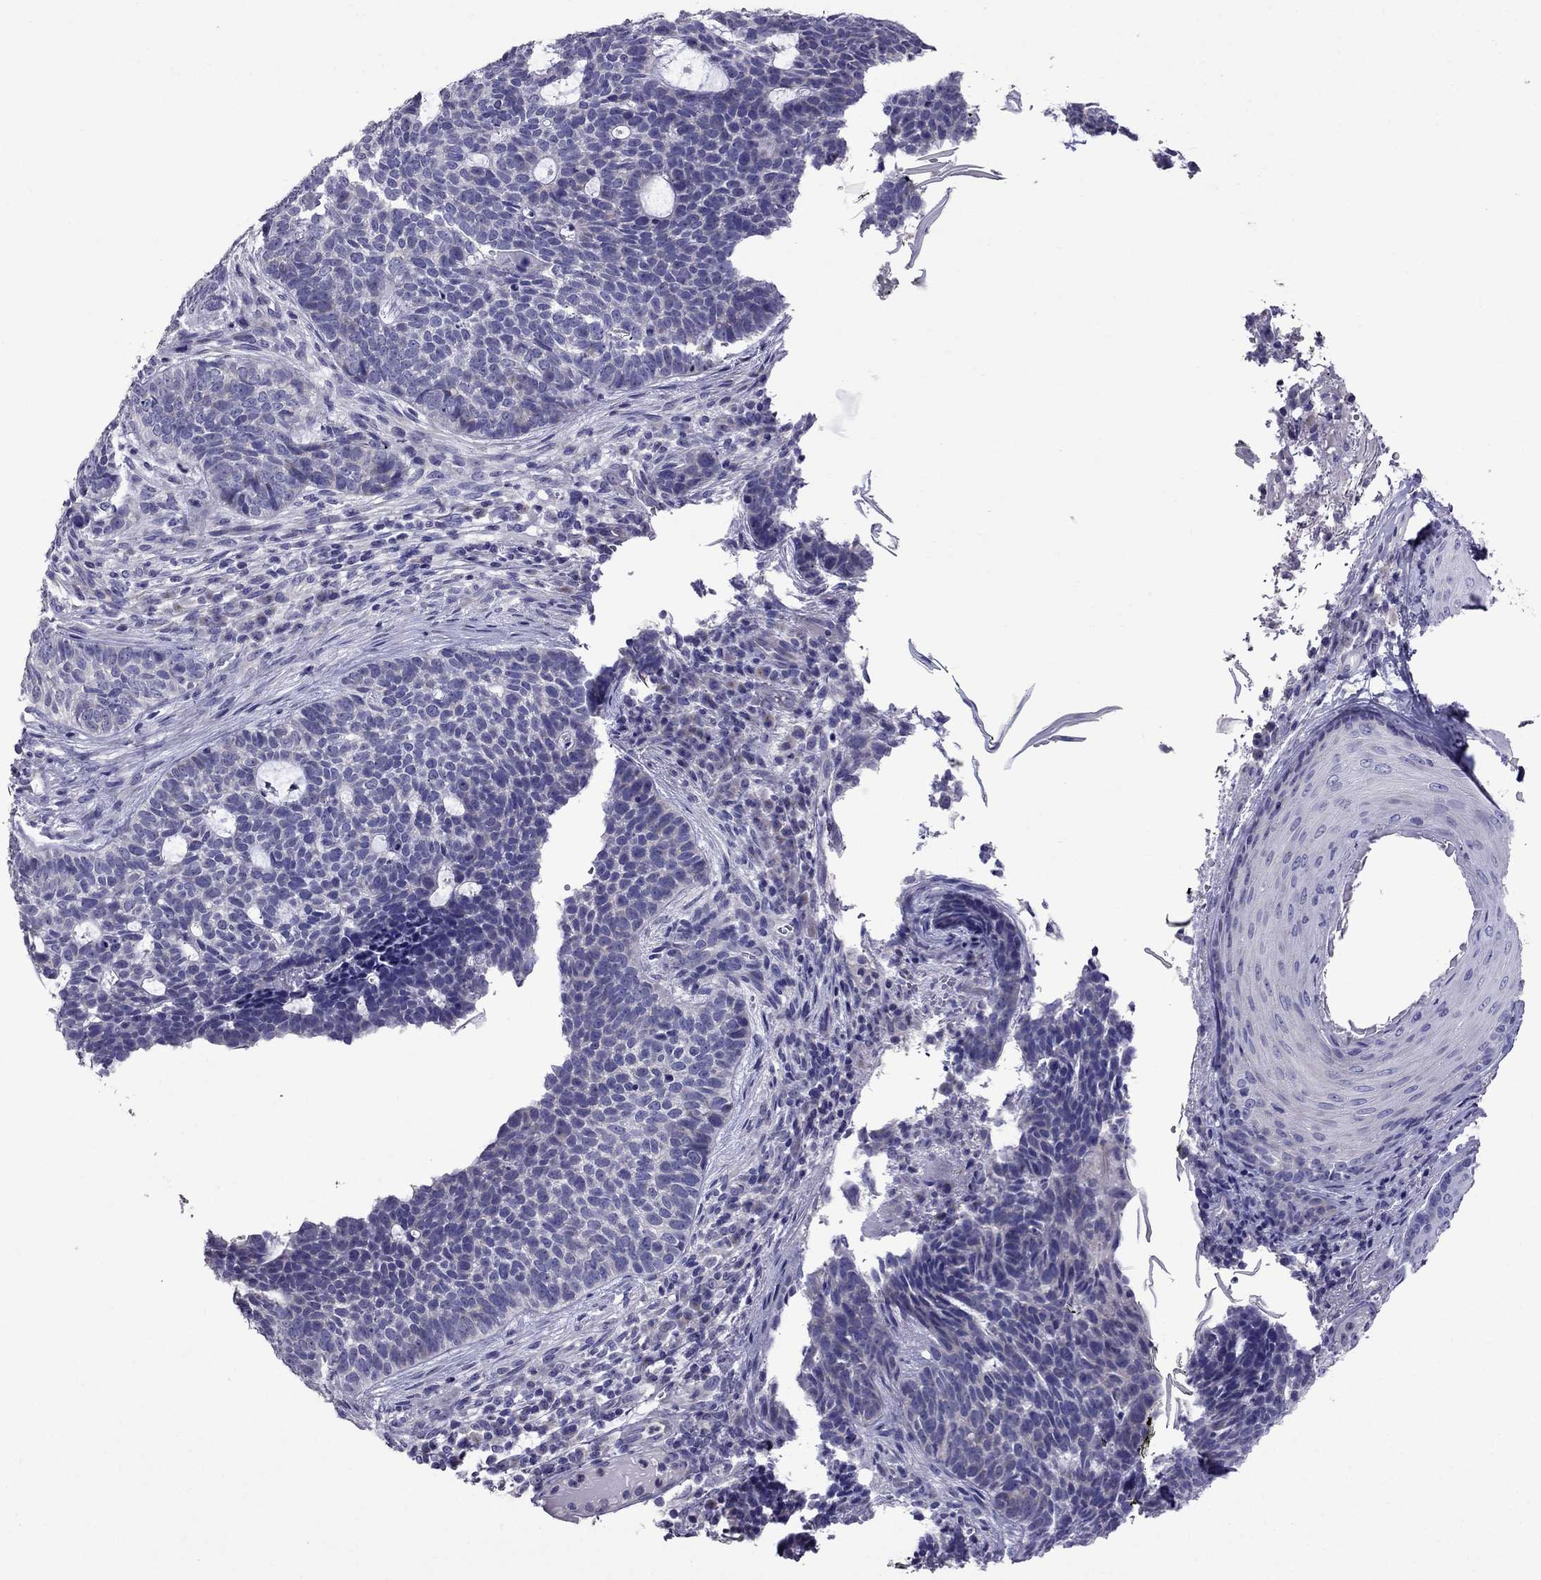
{"staining": {"intensity": "negative", "quantity": "none", "location": "none"}, "tissue": "skin cancer", "cell_type": "Tumor cells", "image_type": "cancer", "snomed": [{"axis": "morphology", "description": "Basal cell carcinoma"}, {"axis": "topography", "description": "Skin"}], "caption": "This is a micrograph of immunohistochemistry (IHC) staining of skin basal cell carcinoma, which shows no positivity in tumor cells.", "gene": "OXCT2", "patient": {"sex": "female", "age": 69}}